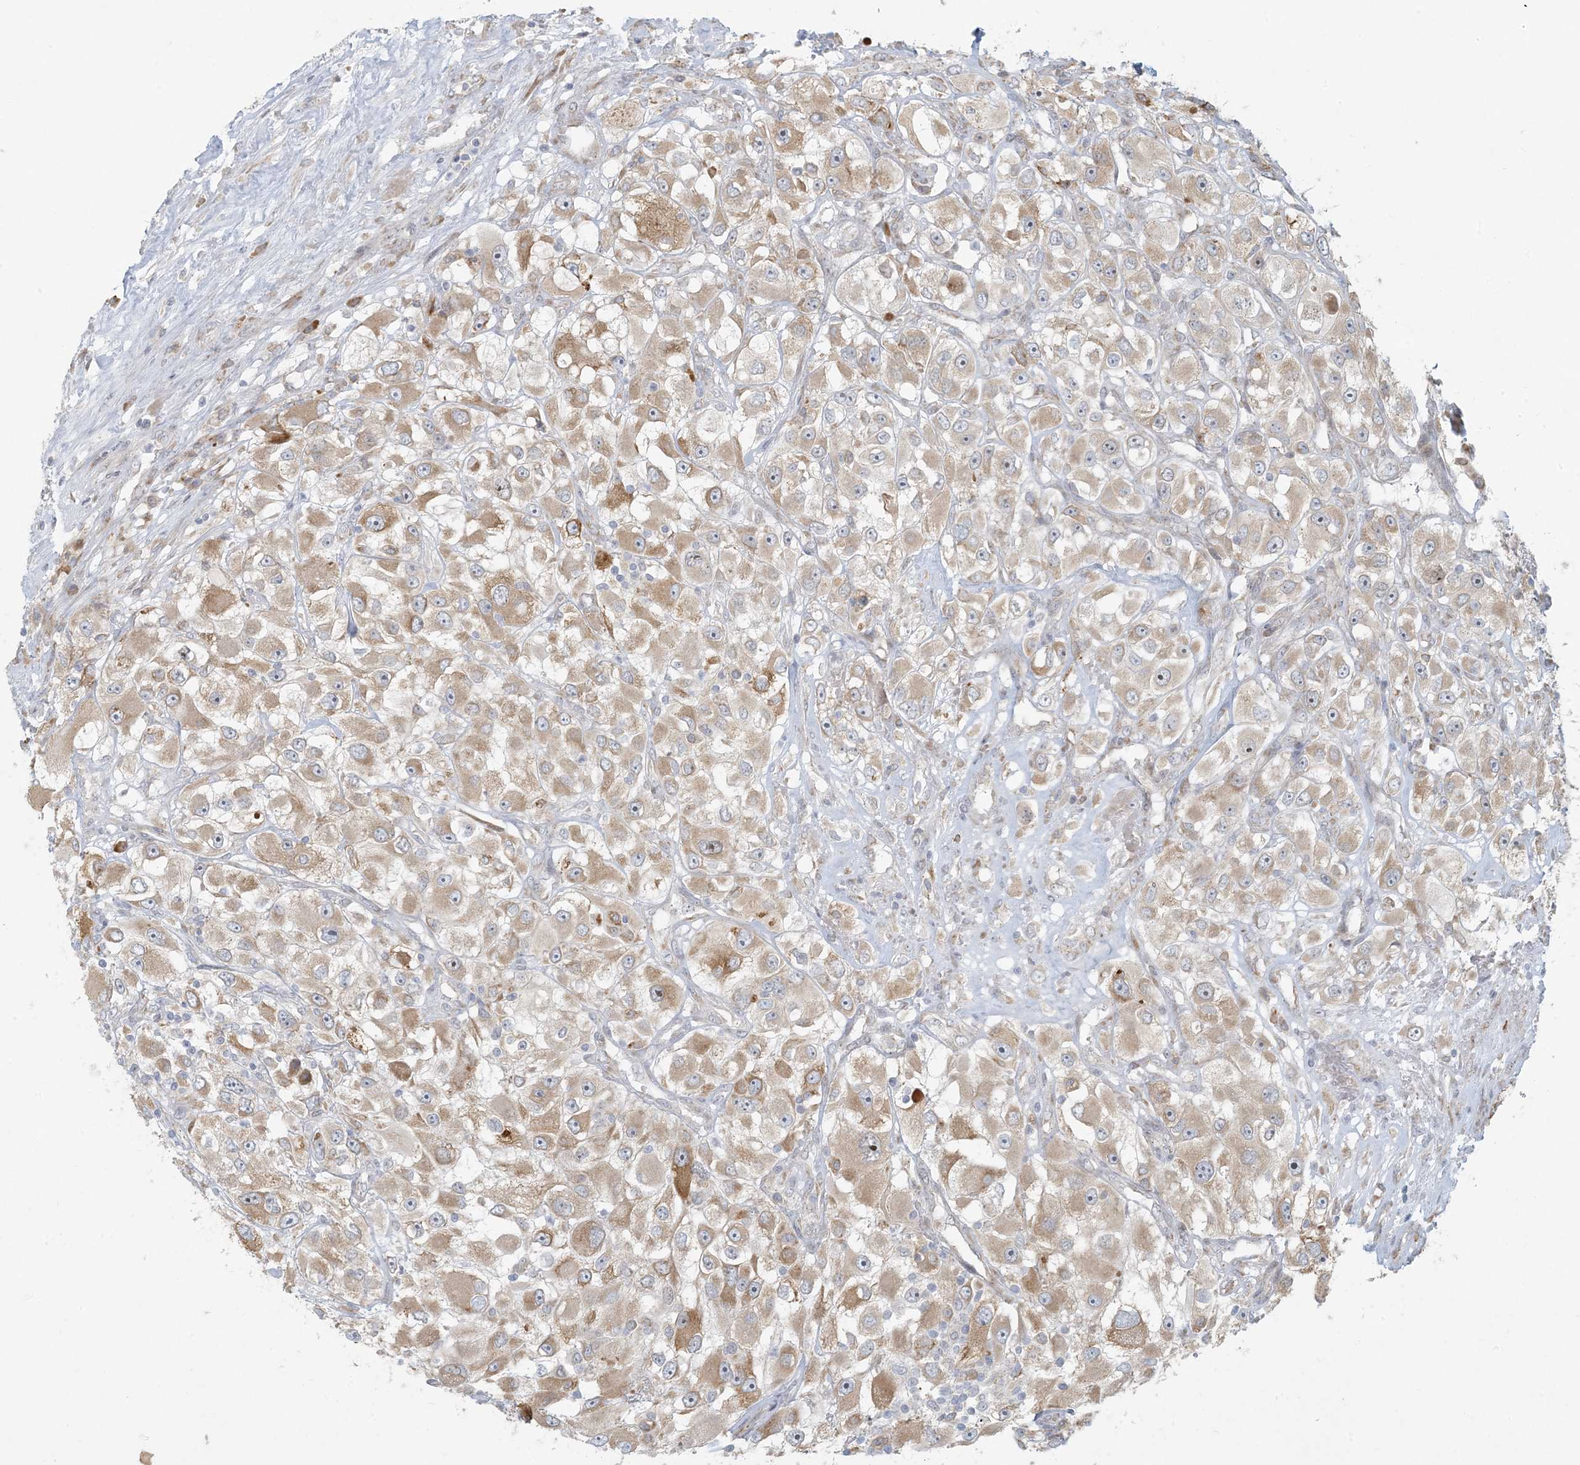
{"staining": {"intensity": "moderate", "quantity": ">75%", "location": "cytoplasmic/membranous"}, "tissue": "renal cancer", "cell_type": "Tumor cells", "image_type": "cancer", "snomed": [{"axis": "morphology", "description": "Adenocarcinoma, NOS"}, {"axis": "topography", "description": "Kidney"}], "caption": "Immunohistochemistry (IHC) of human renal cancer displays medium levels of moderate cytoplasmic/membranous staining in approximately >75% of tumor cells. (Stains: DAB (3,3'-diaminobenzidine) in brown, nuclei in blue, Microscopy: brightfield microscopy at high magnification).", "gene": "HACL1", "patient": {"sex": "female", "age": 52}}